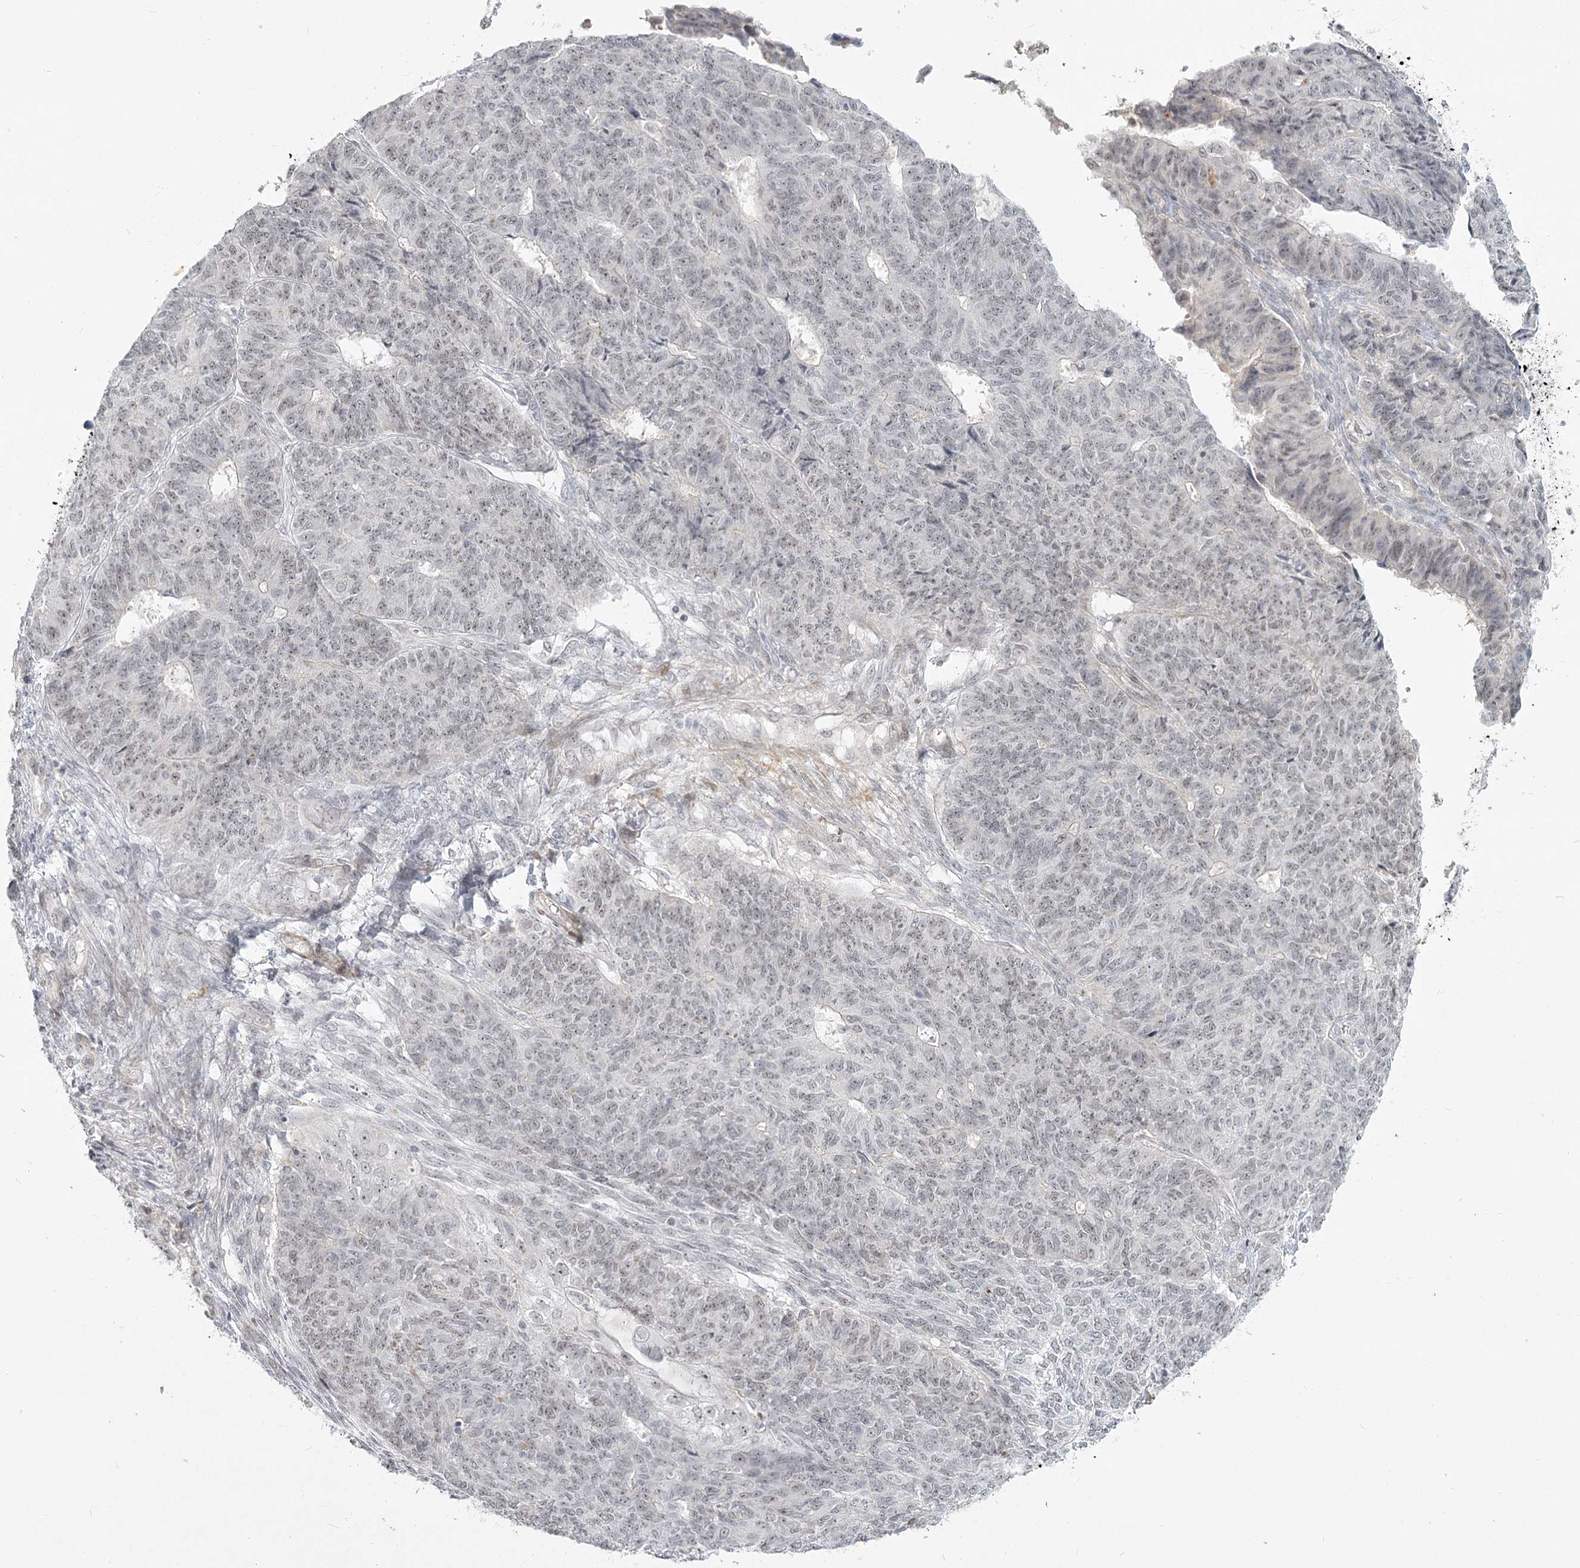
{"staining": {"intensity": "weak", "quantity": "25%-75%", "location": "nuclear"}, "tissue": "endometrial cancer", "cell_type": "Tumor cells", "image_type": "cancer", "snomed": [{"axis": "morphology", "description": "Adenocarcinoma, NOS"}, {"axis": "topography", "description": "Endometrium"}], "caption": "Weak nuclear protein staining is seen in approximately 25%-75% of tumor cells in endometrial cancer (adenocarcinoma).", "gene": "EXOSC7", "patient": {"sex": "female", "age": 32}}